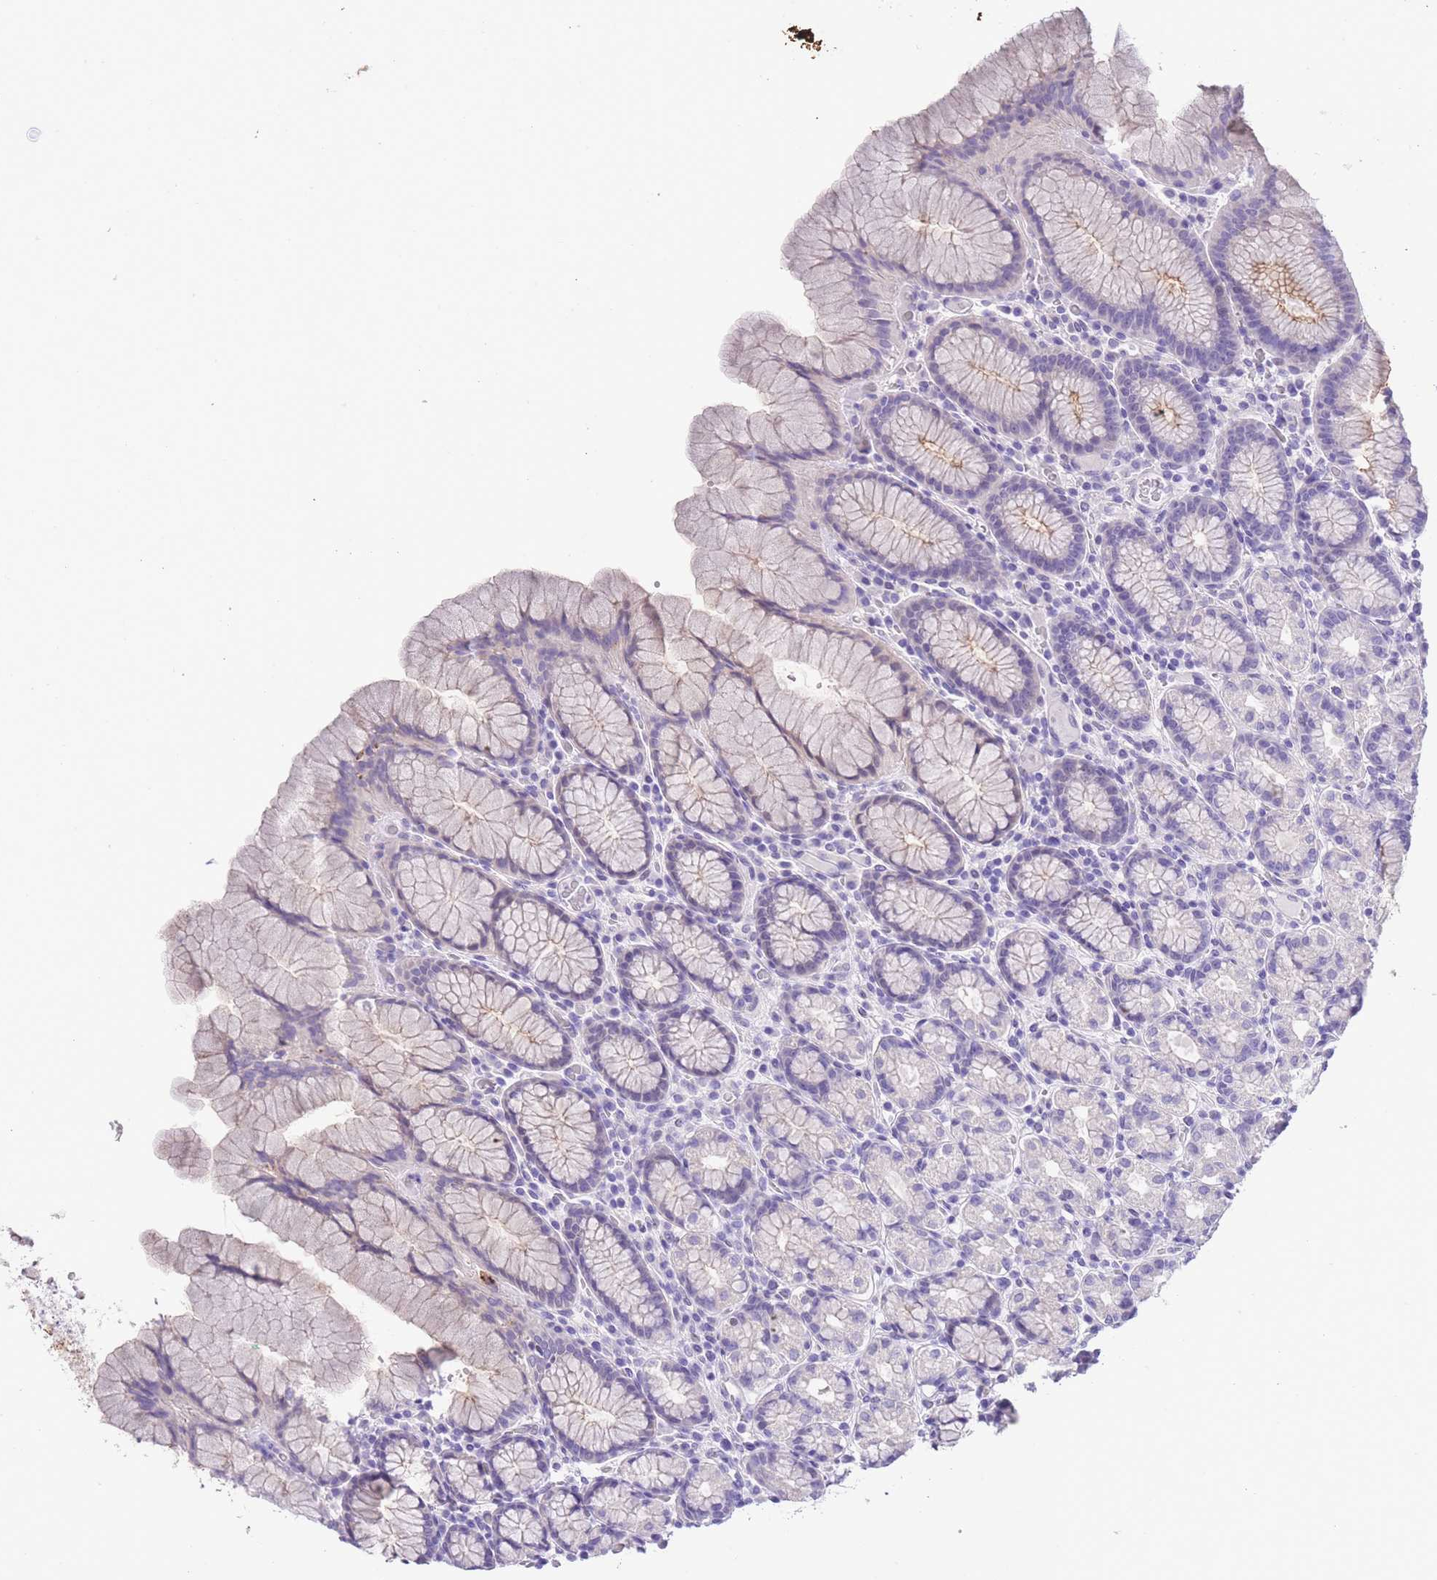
{"staining": {"intensity": "moderate", "quantity": "<25%", "location": "cytoplasmic/membranous"}, "tissue": "stomach", "cell_type": "Glandular cells", "image_type": "normal", "snomed": [{"axis": "morphology", "description": "Normal tissue, NOS"}, {"axis": "topography", "description": "Stomach, upper"}, {"axis": "topography", "description": "Stomach"}], "caption": "Stomach was stained to show a protein in brown. There is low levels of moderate cytoplasmic/membranous staining in about <25% of glandular cells. (Stains: DAB in brown, nuclei in blue, Microscopy: brightfield microscopy at high magnification).", "gene": "RAI2", "patient": {"sex": "male", "age": 62}}